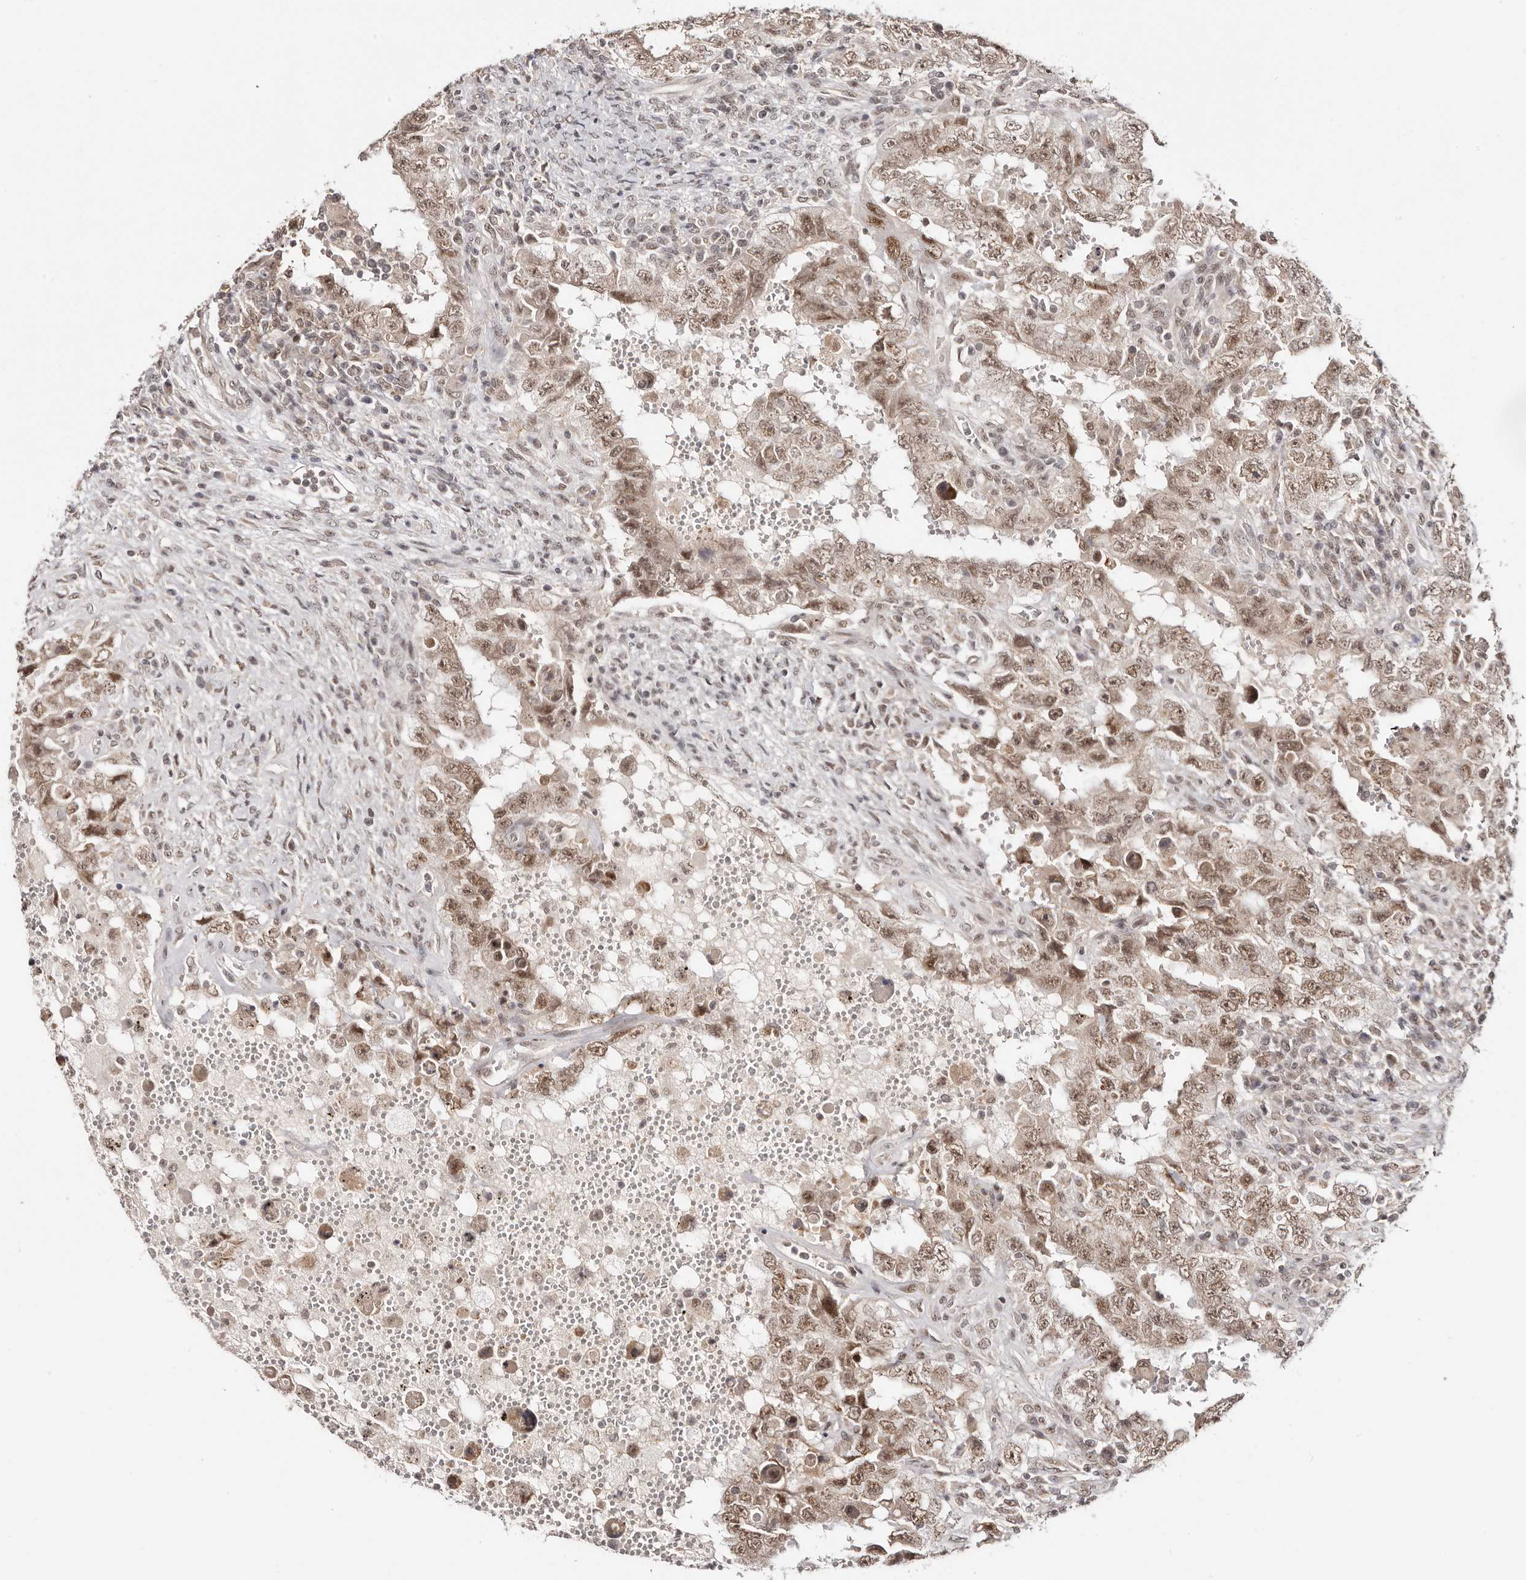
{"staining": {"intensity": "moderate", "quantity": ">75%", "location": "nuclear"}, "tissue": "testis cancer", "cell_type": "Tumor cells", "image_type": "cancer", "snomed": [{"axis": "morphology", "description": "Carcinoma, Embryonal, NOS"}, {"axis": "topography", "description": "Testis"}], "caption": "Immunohistochemistry (IHC) of testis embryonal carcinoma demonstrates medium levels of moderate nuclear expression in about >75% of tumor cells. (Stains: DAB in brown, nuclei in blue, Microscopy: brightfield microscopy at high magnification).", "gene": "MED8", "patient": {"sex": "male", "age": 26}}